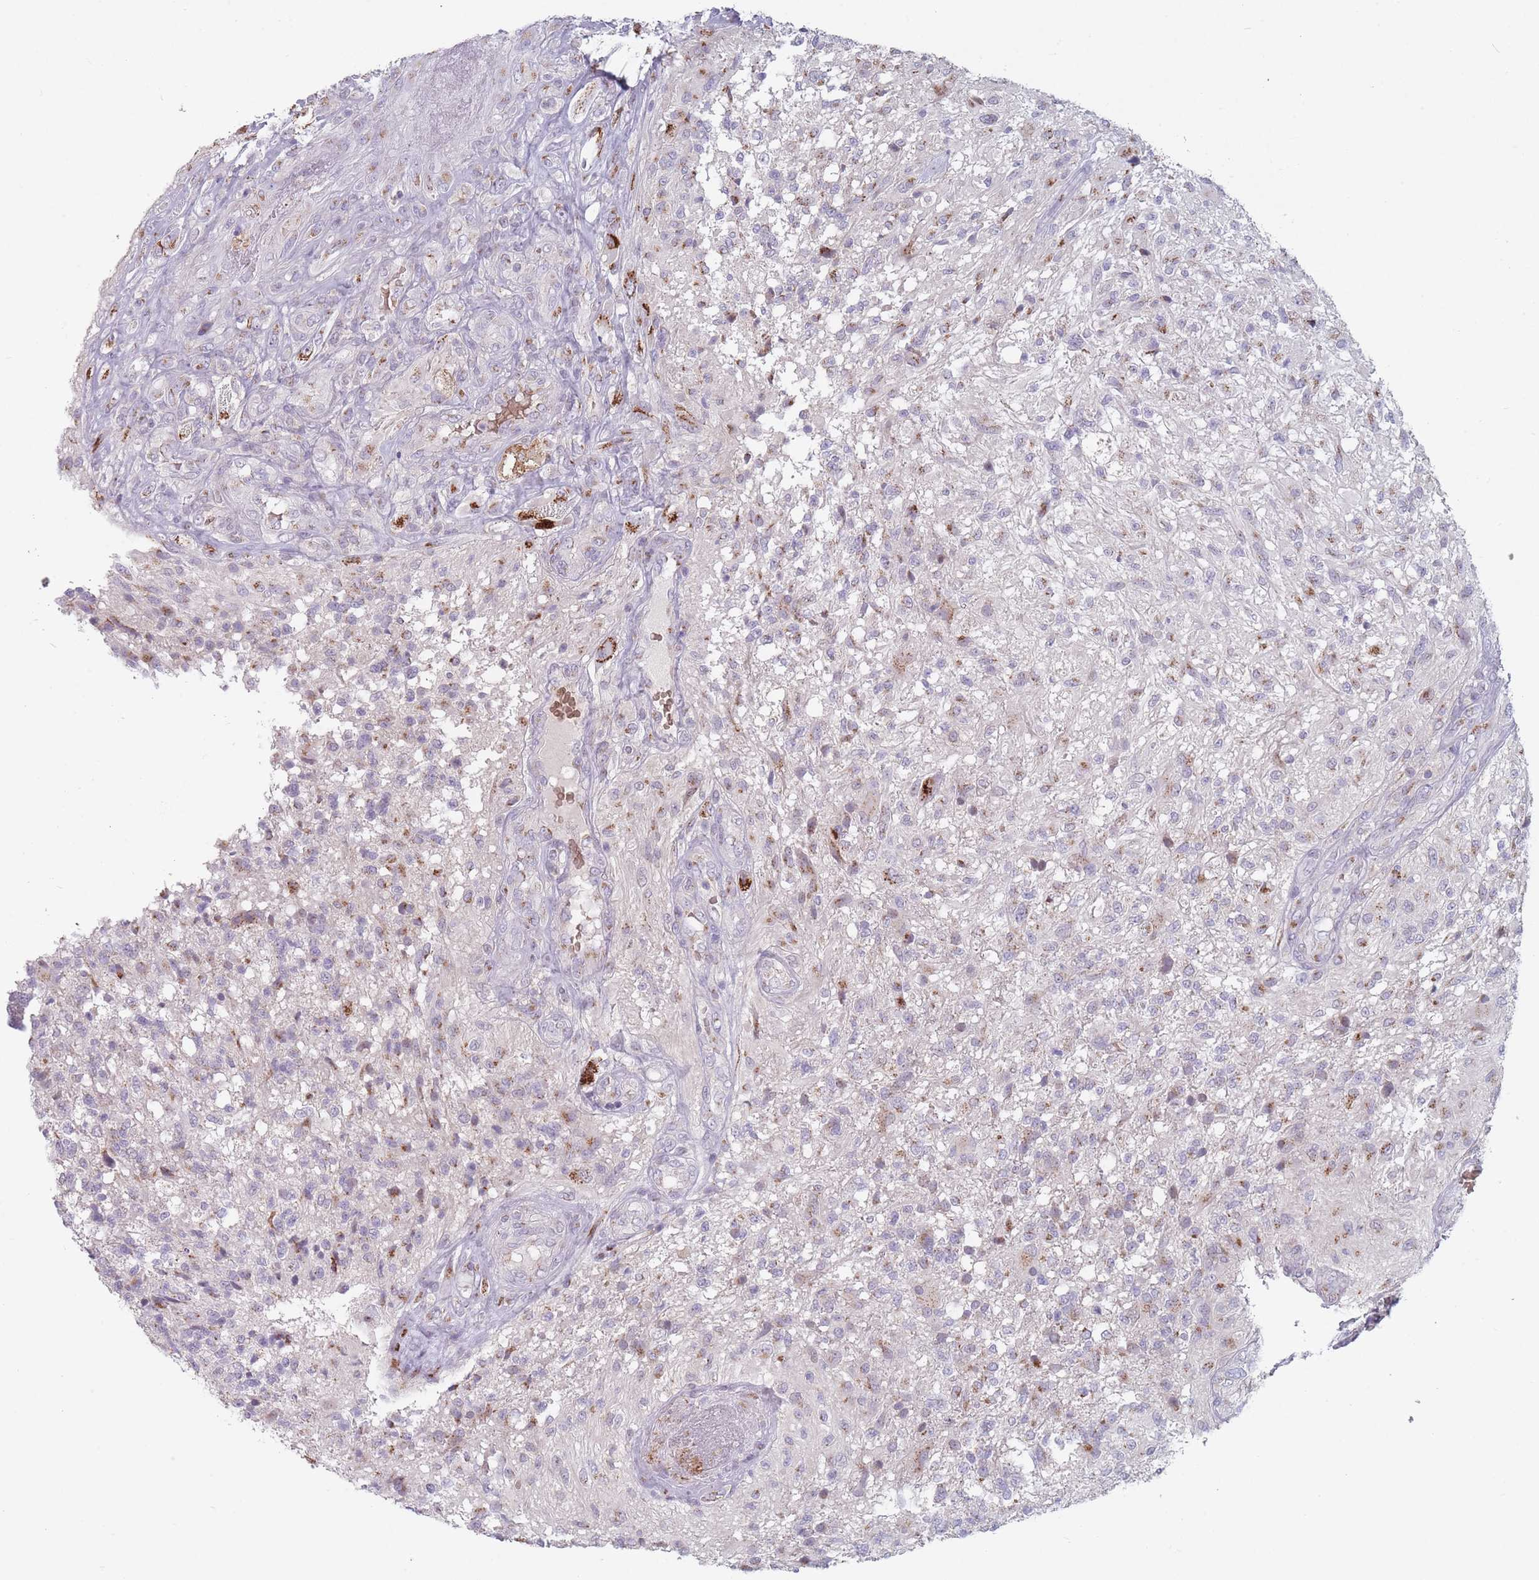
{"staining": {"intensity": "negative", "quantity": "none", "location": "none"}, "tissue": "glioma", "cell_type": "Tumor cells", "image_type": "cancer", "snomed": [{"axis": "morphology", "description": "Glioma, malignant, High grade"}, {"axis": "topography", "description": "Brain"}], "caption": "Human malignant glioma (high-grade) stained for a protein using immunohistochemistry (IHC) demonstrates no positivity in tumor cells.", "gene": "MAN1B1", "patient": {"sex": "male", "age": 56}}